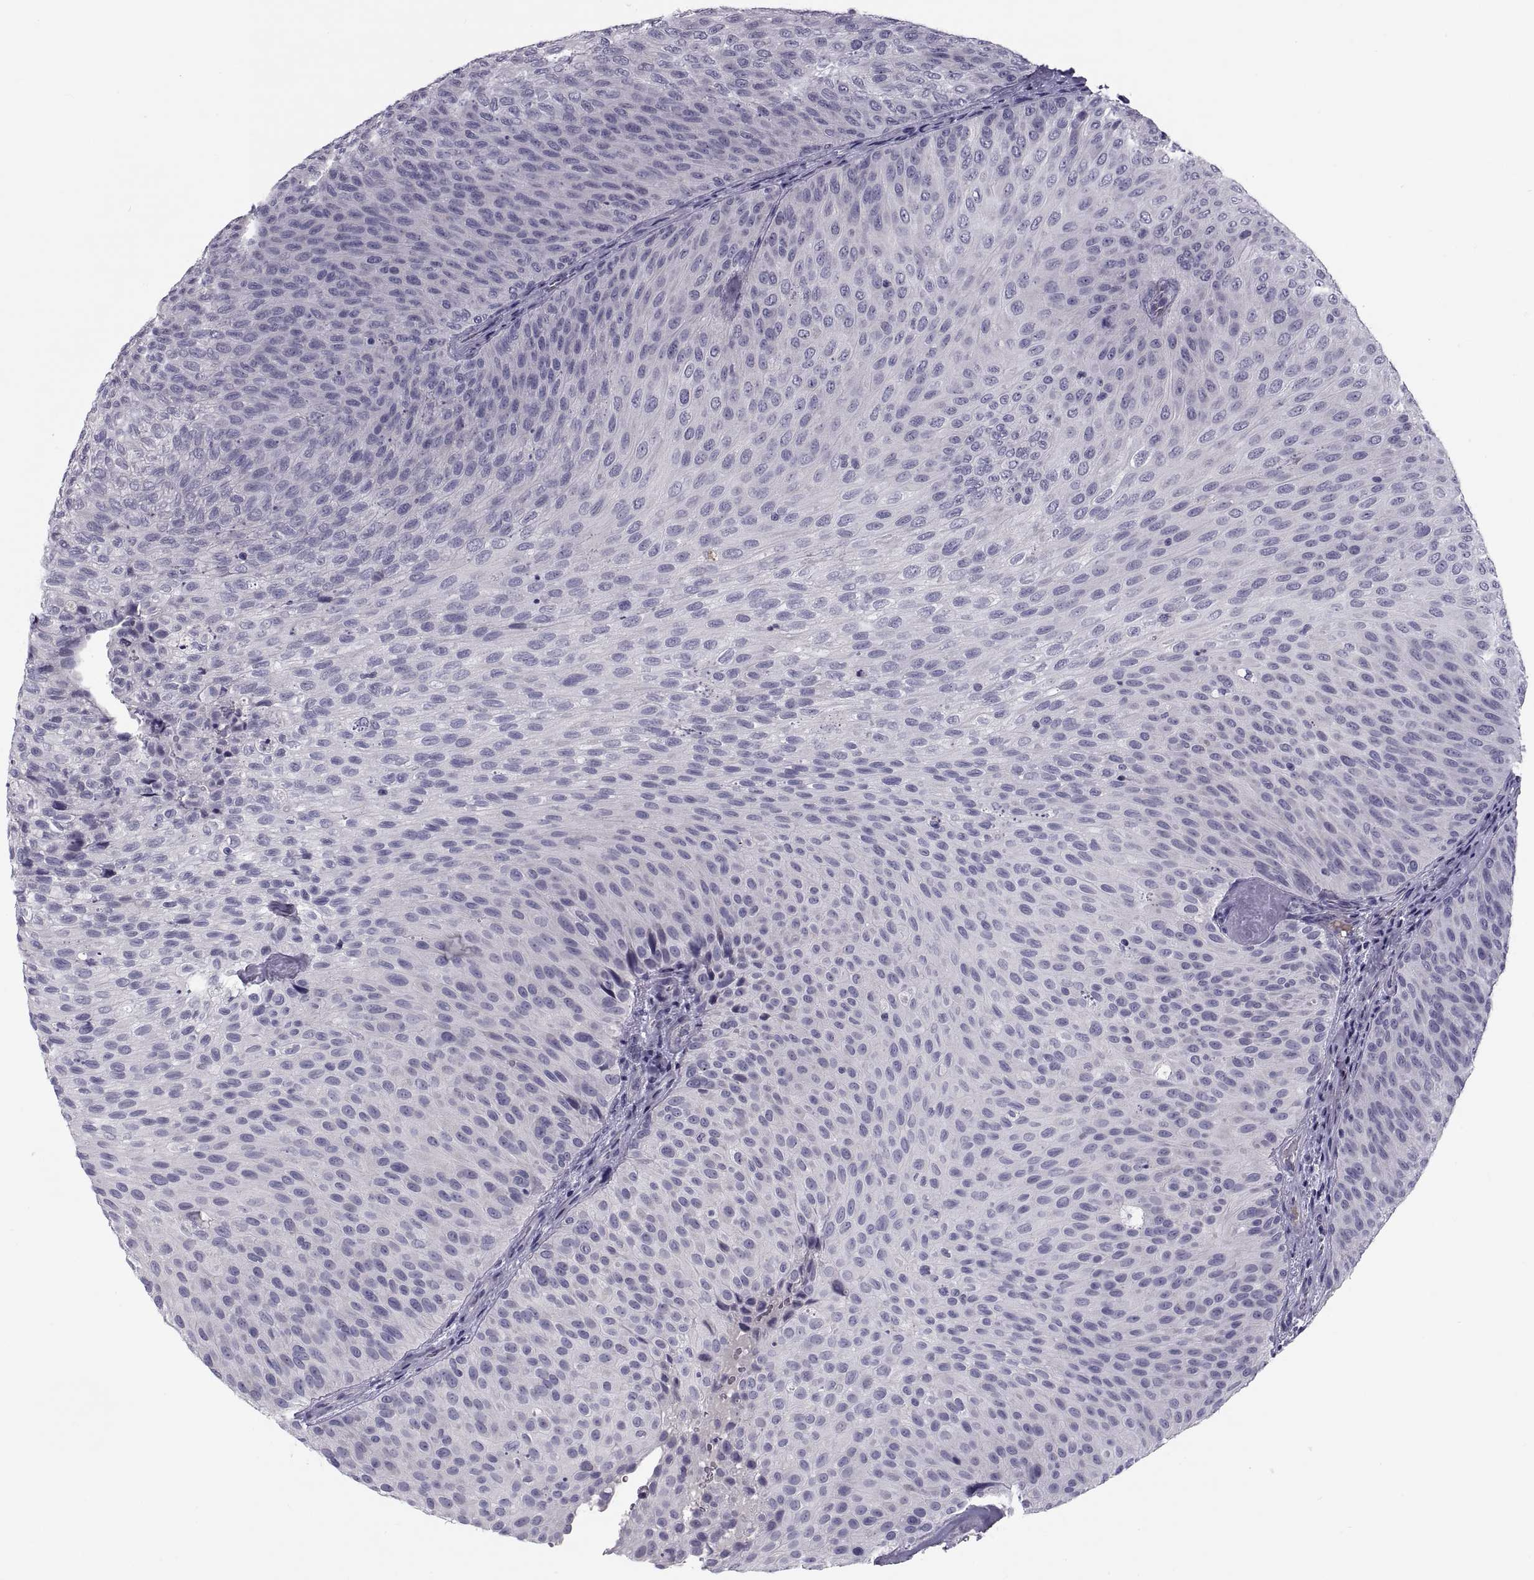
{"staining": {"intensity": "negative", "quantity": "none", "location": "none"}, "tissue": "urothelial cancer", "cell_type": "Tumor cells", "image_type": "cancer", "snomed": [{"axis": "morphology", "description": "Urothelial carcinoma, Low grade"}, {"axis": "topography", "description": "Urinary bladder"}], "caption": "Micrograph shows no protein staining in tumor cells of urothelial cancer tissue.", "gene": "PDZRN4", "patient": {"sex": "male", "age": 78}}